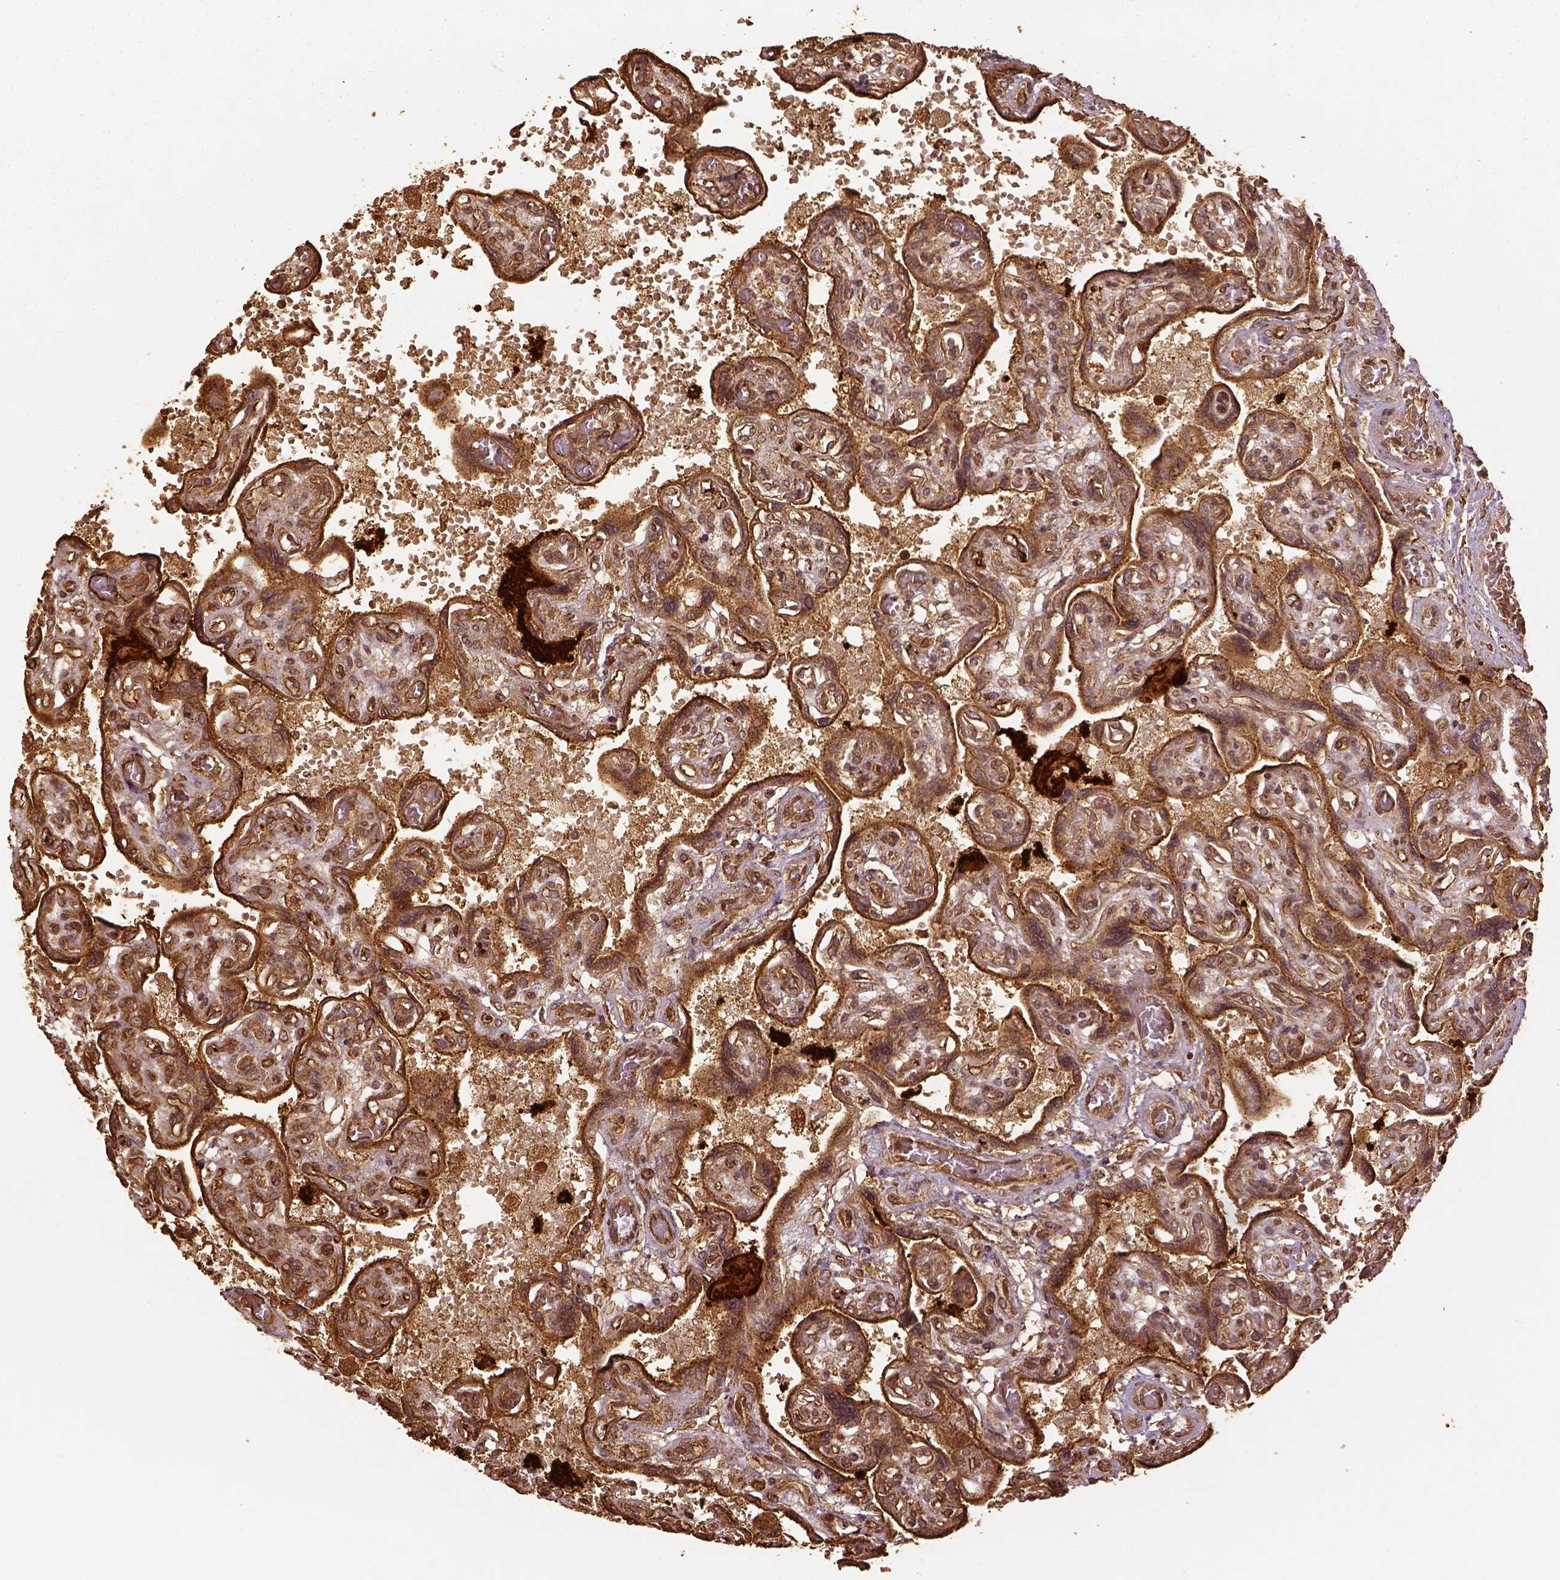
{"staining": {"intensity": "moderate", "quantity": ">75%", "location": "cytoplasmic/membranous"}, "tissue": "placenta", "cell_type": "Decidual cells", "image_type": "normal", "snomed": [{"axis": "morphology", "description": "Normal tissue, NOS"}, {"axis": "topography", "description": "Placenta"}], "caption": "Protein staining exhibits moderate cytoplasmic/membranous positivity in about >75% of decidual cells in benign placenta.", "gene": "VEGFA", "patient": {"sex": "female", "age": 32}}